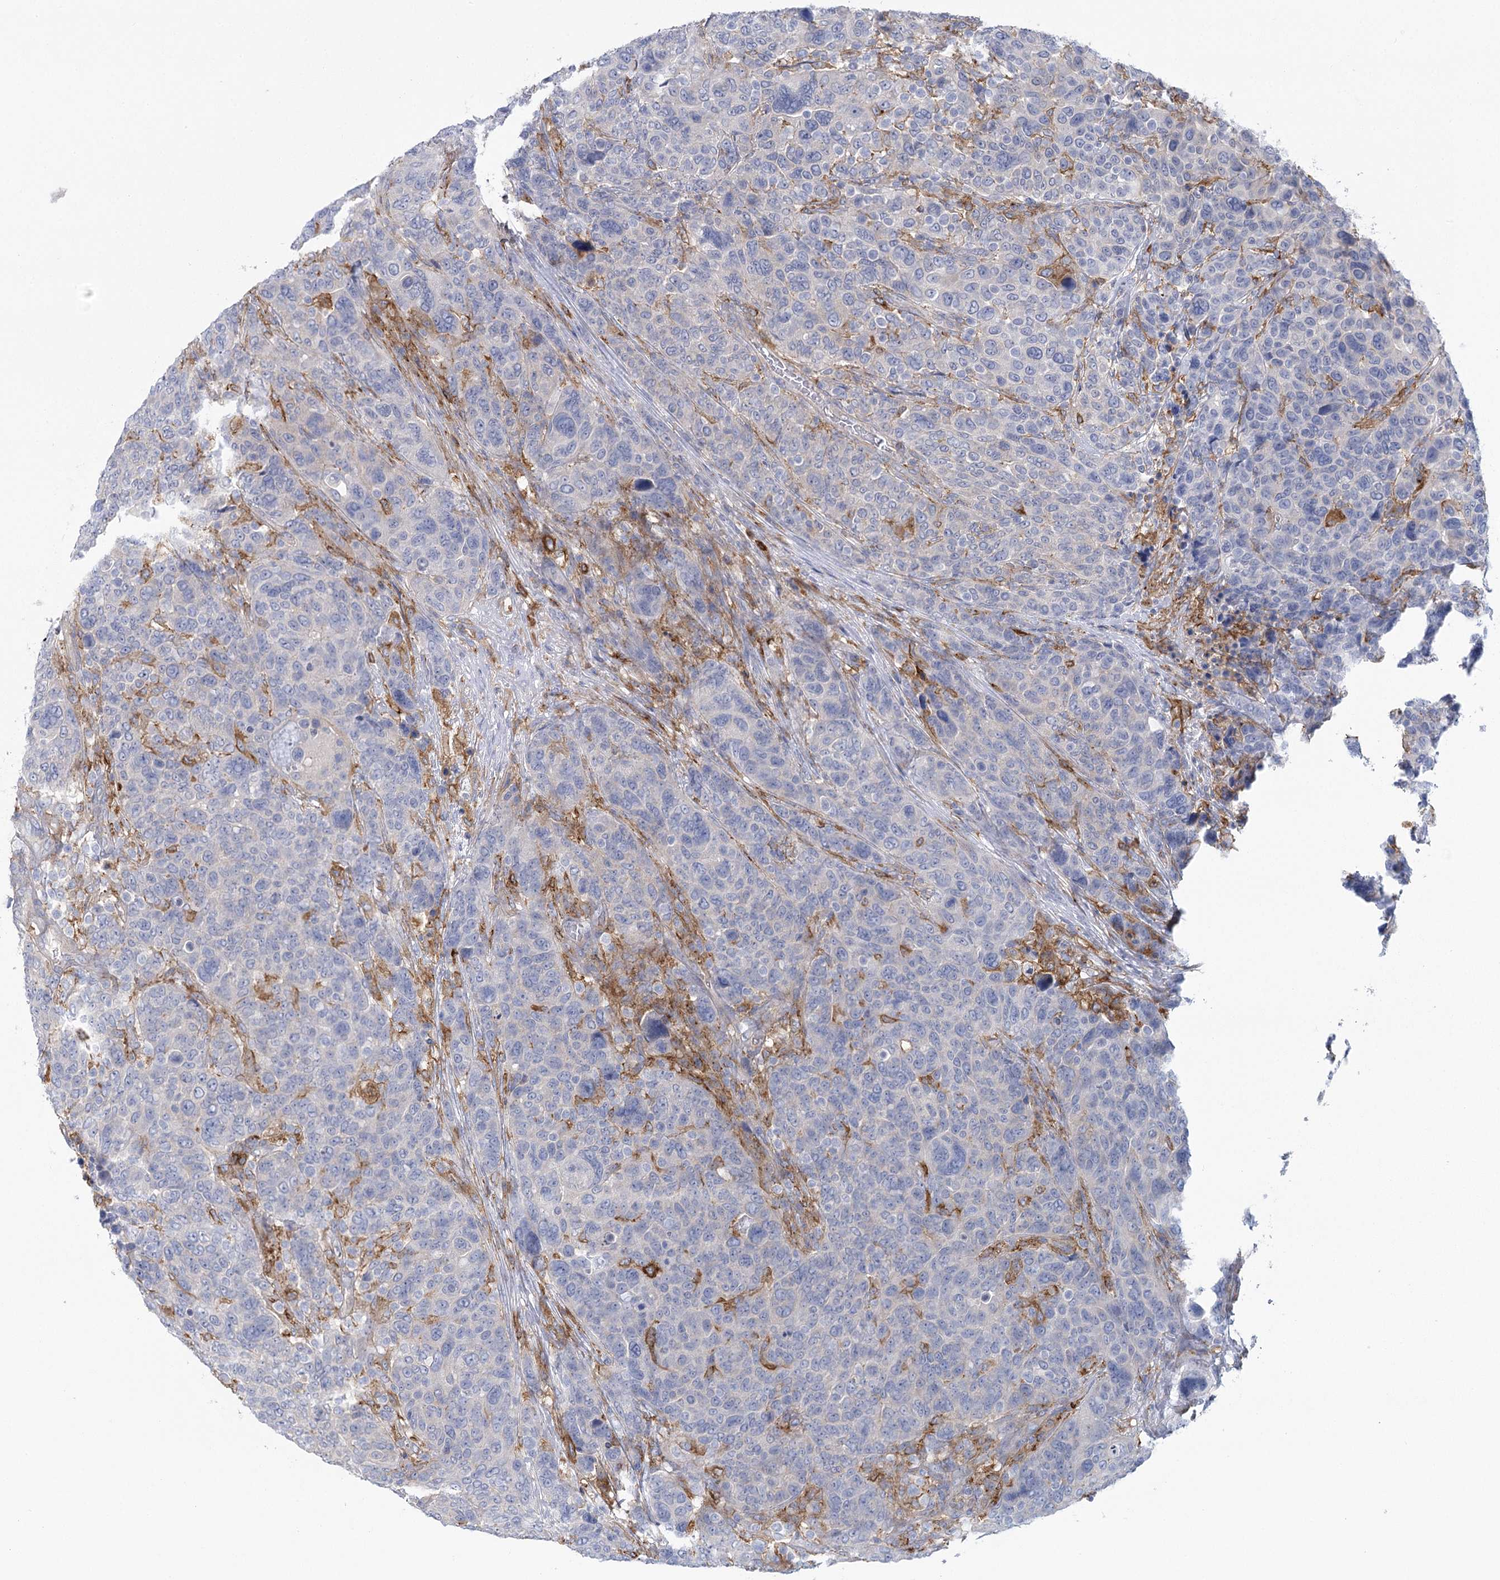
{"staining": {"intensity": "negative", "quantity": "none", "location": "none"}, "tissue": "breast cancer", "cell_type": "Tumor cells", "image_type": "cancer", "snomed": [{"axis": "morphology", "description": "Duct carcinoma"}, {"axis": "topography", "description": "Breast"}], "caption": "IHC of breast cancer reveals no positivity in tumor cells. (Brightfield microscopy of DAB (3,3'-diaminobenzidine) immunohistochemistry at high magnification).", "gene": "CCDC88A", "patient": {"sex": "female", "age": 37}}